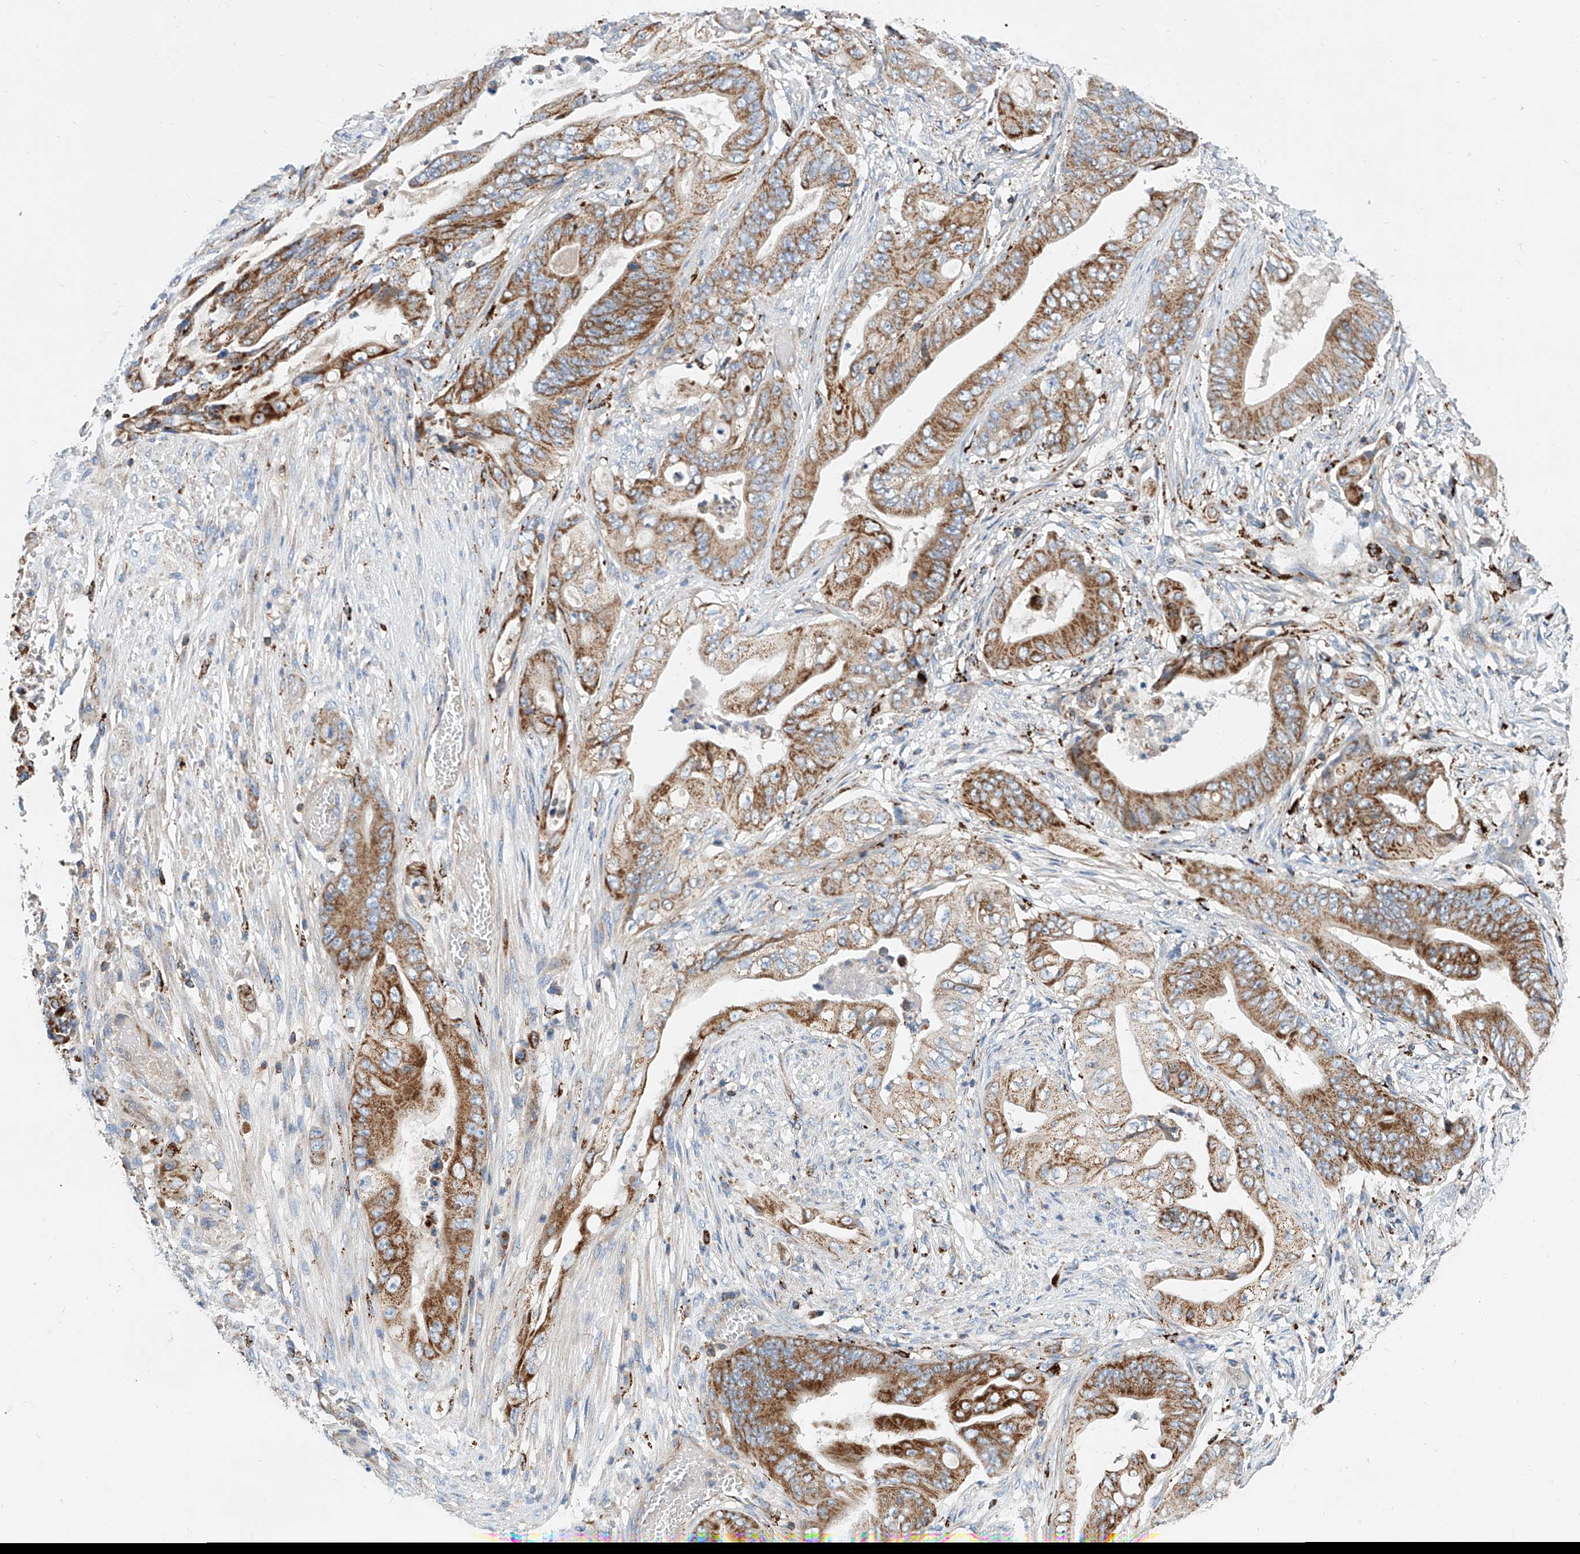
{"staining": {"intensity": "moderate", "quantity": ">75%", "location": "cytoplasmic/membranous"}, "tissue": "stomach cancer", "cell_type": "Tumor cells", "image_type": "cancer", "snomed": [{"axis": "morphology", "description": "Adenocarcinoma, NOS"}, {"axis": "topography", "description": "Stomach"}], "caption": "Tumor cells demonstrate medium levels of moderate cytoplasmic/membranous staining in about >75% of cells in human stomach adenocarcinoma.", "gene": "CPNE5", "patient": {"sex": "female", "age": 73}}